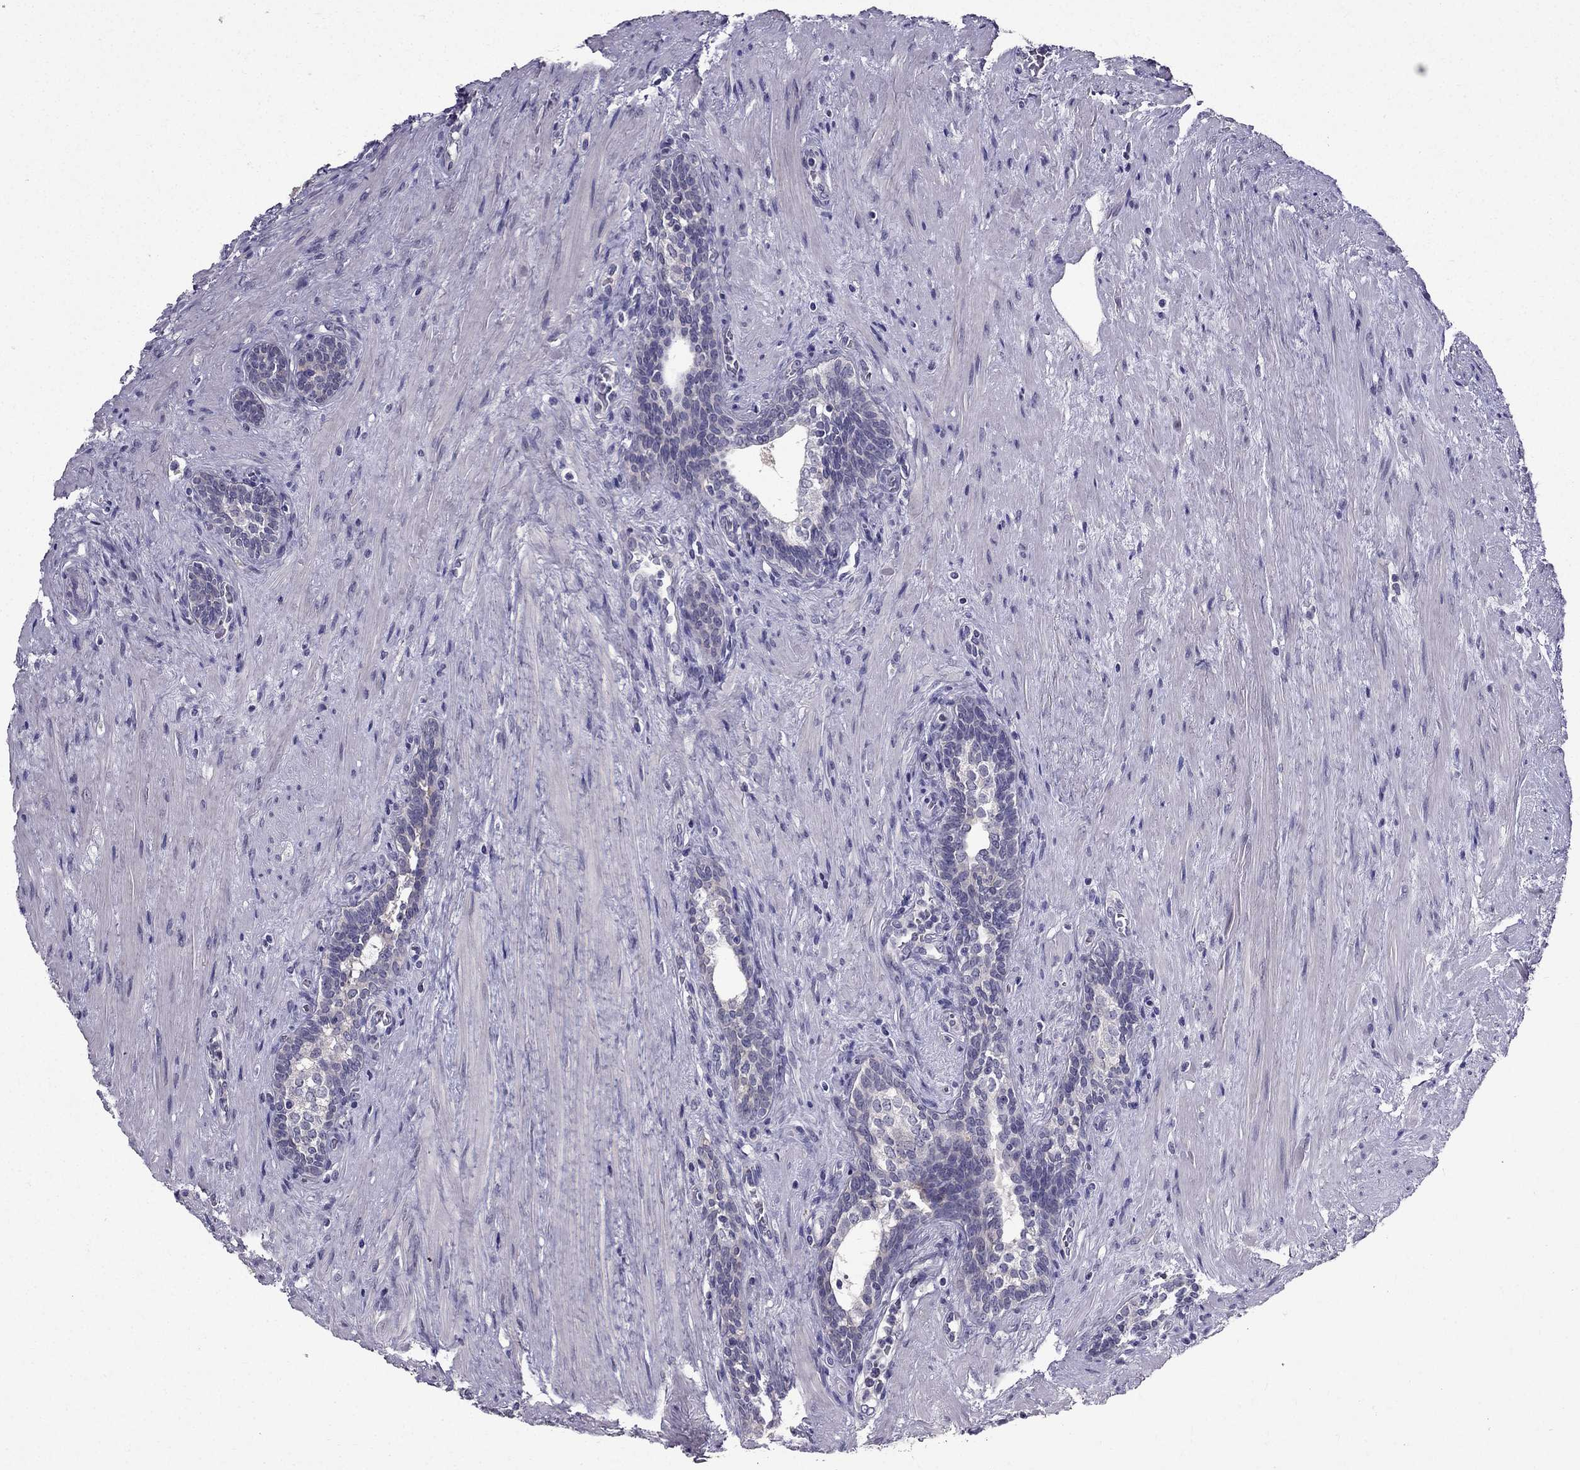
{"staining": {"intensity": "negative", "quantity": "none", "location": "none"}, "tissue": "prostate cancer", "cell_type": "Tumor cells", "image_type": "cancer", "snomed": [{"axis": "morphology", "description": "Adenocarcinoma, NOS"}, {"axis": "morphology", "description": "Adenocarcinoma, High grade"}, {"axis": "topography", "description": "Prostate"}], "caption": "Tumor cells show no significant expression in prostate cancer (adenocarcinoma).", "gene": "DUSP15", "patient": {"sex": "male", "age": 61}}